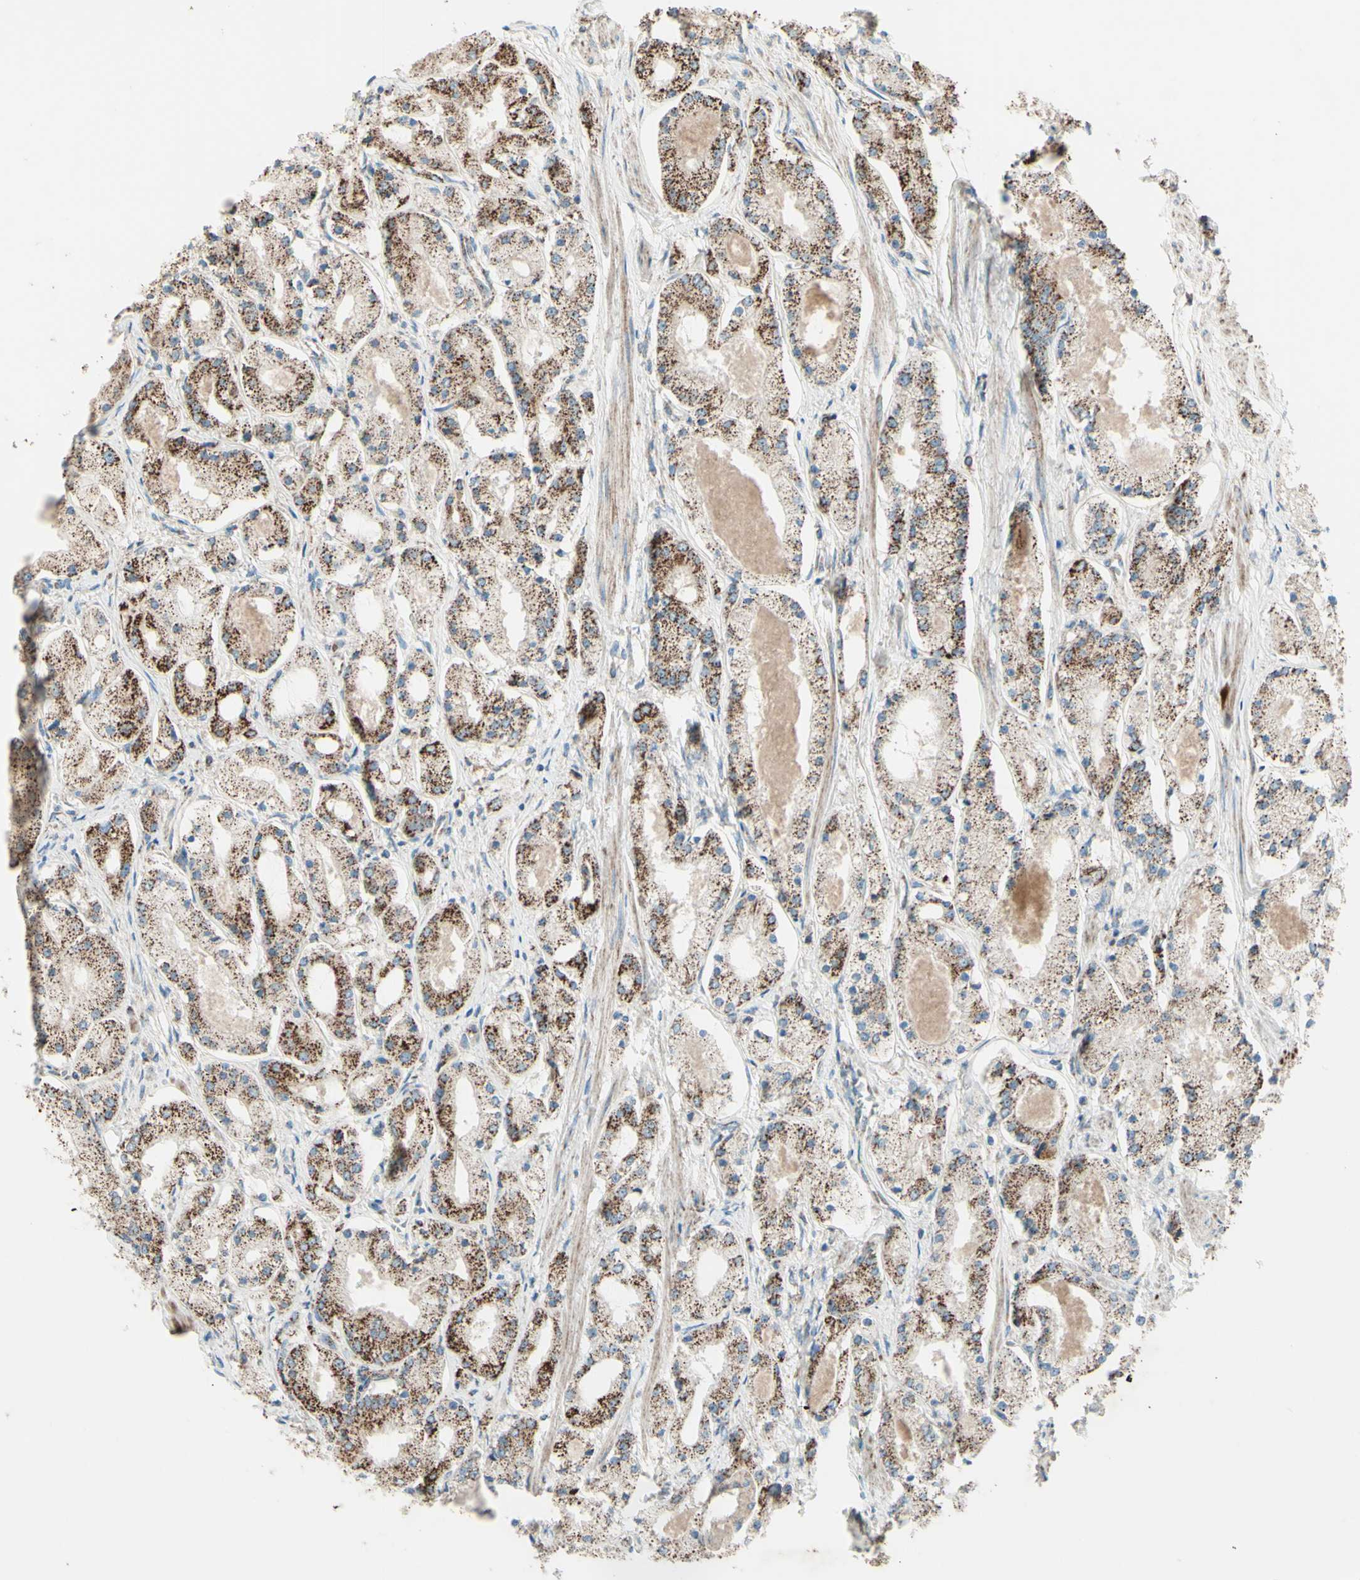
{"staining": {"intensity": "strong", "quantity": ">75%", "location": "cytoplasmic/membranous"}, "tissue": "prostate cancer", "cell_type": "Tumor cells", "image_type": "cancer", "snomed": [{"axis": "morphology", "description": "Adenocarcinoma, High grade"}, {"axis": "topography", "description": "Prostate"}], "caption": "Immunohistochemical staining of adenocarcinoma (high-grade) (prostate) exhibits high levels of strong cytoplasmic/membranous staining in about >75% of tumor cells.", "gene": "RHOT1", "patient": {"sex": "male", "age": 66}}